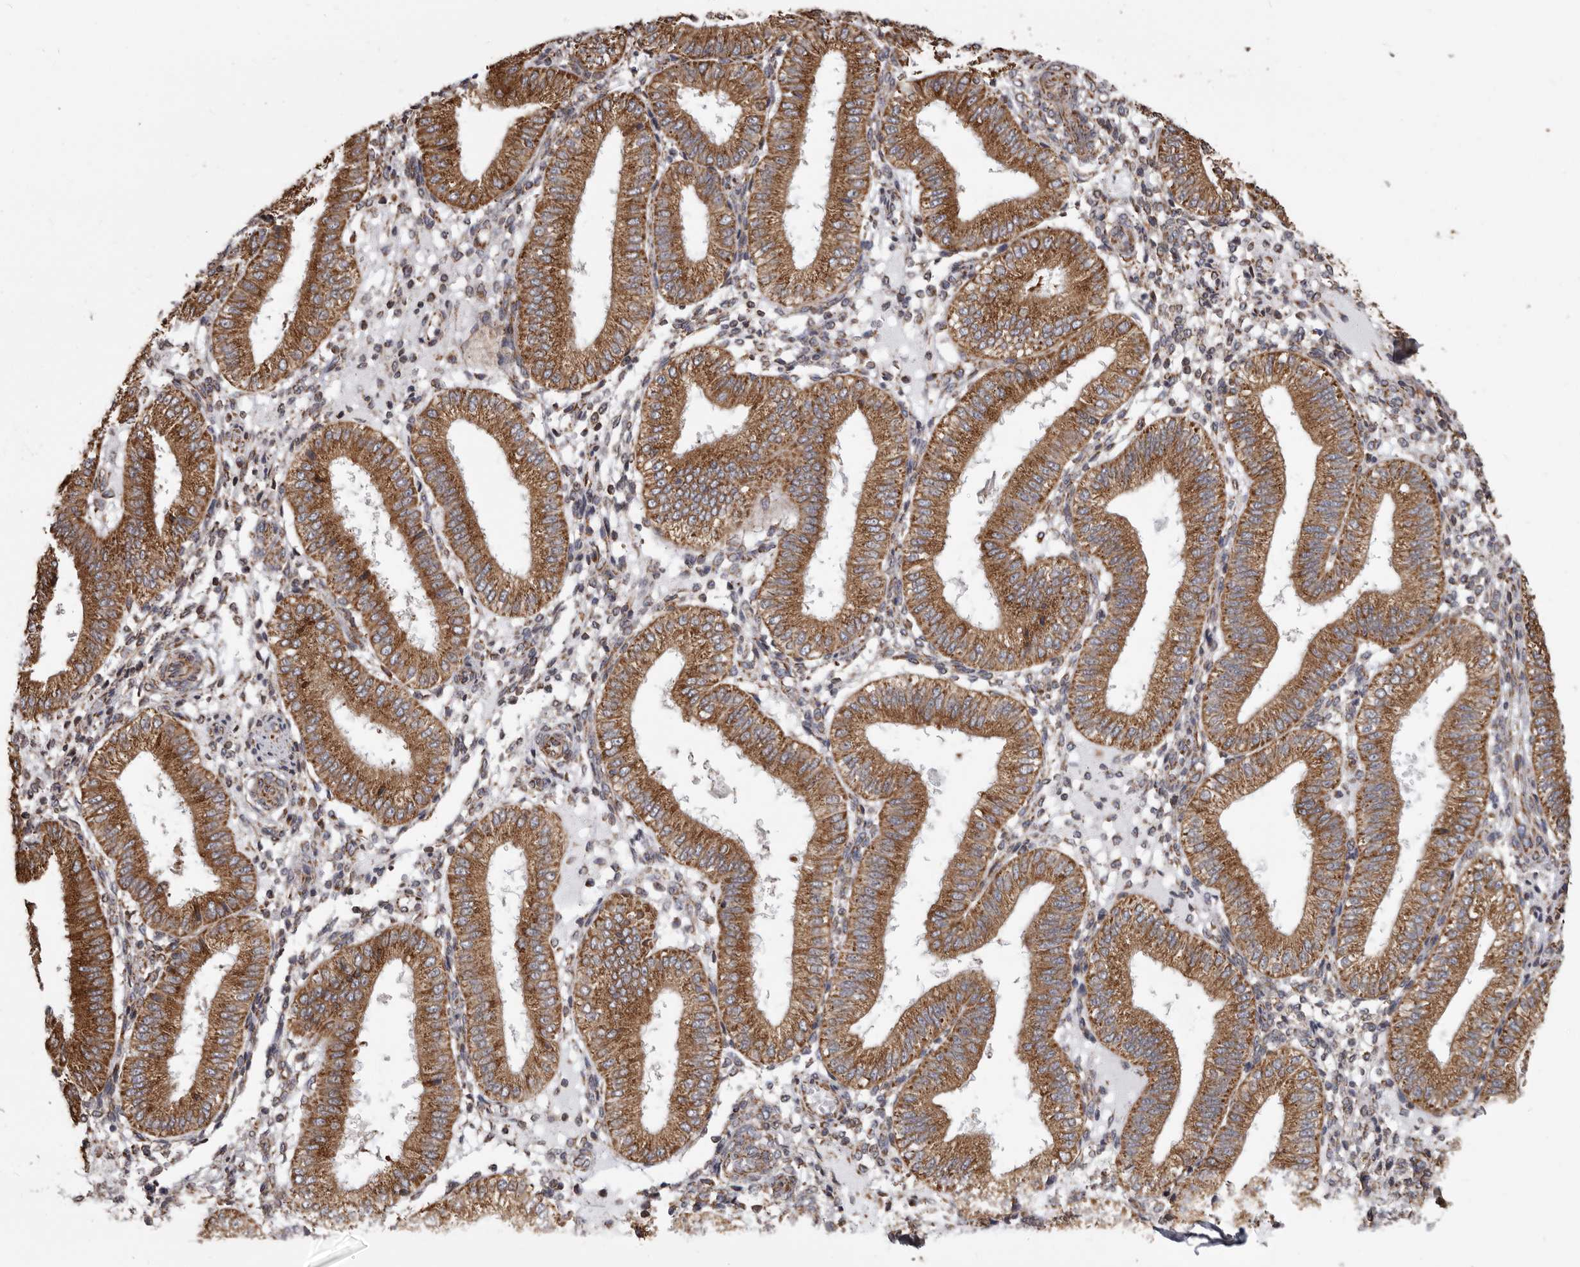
{"staining": {"intensity": "moderate", "quantity": ">75%", "location": "cytoplasmic/membranous"}, "tissue": "endometrium", "cell_type": "Cells in endometrial stroma", "image_type": "normal", "snomed": [{"axis": "morphology", "description": "Normal tissue, NOS"}, {"axis": "topography", "description": "Endometrium"}], "caption": "Approximately >75% of cells in endometrial stroma in unremarkable endometrium reveal moderate cytoplasmic/membranous protein staining as visualized by brown immunohistochemical staining.", "gene": "CDK5RAP3", "patient": {"sex": "female", "age": 39}}